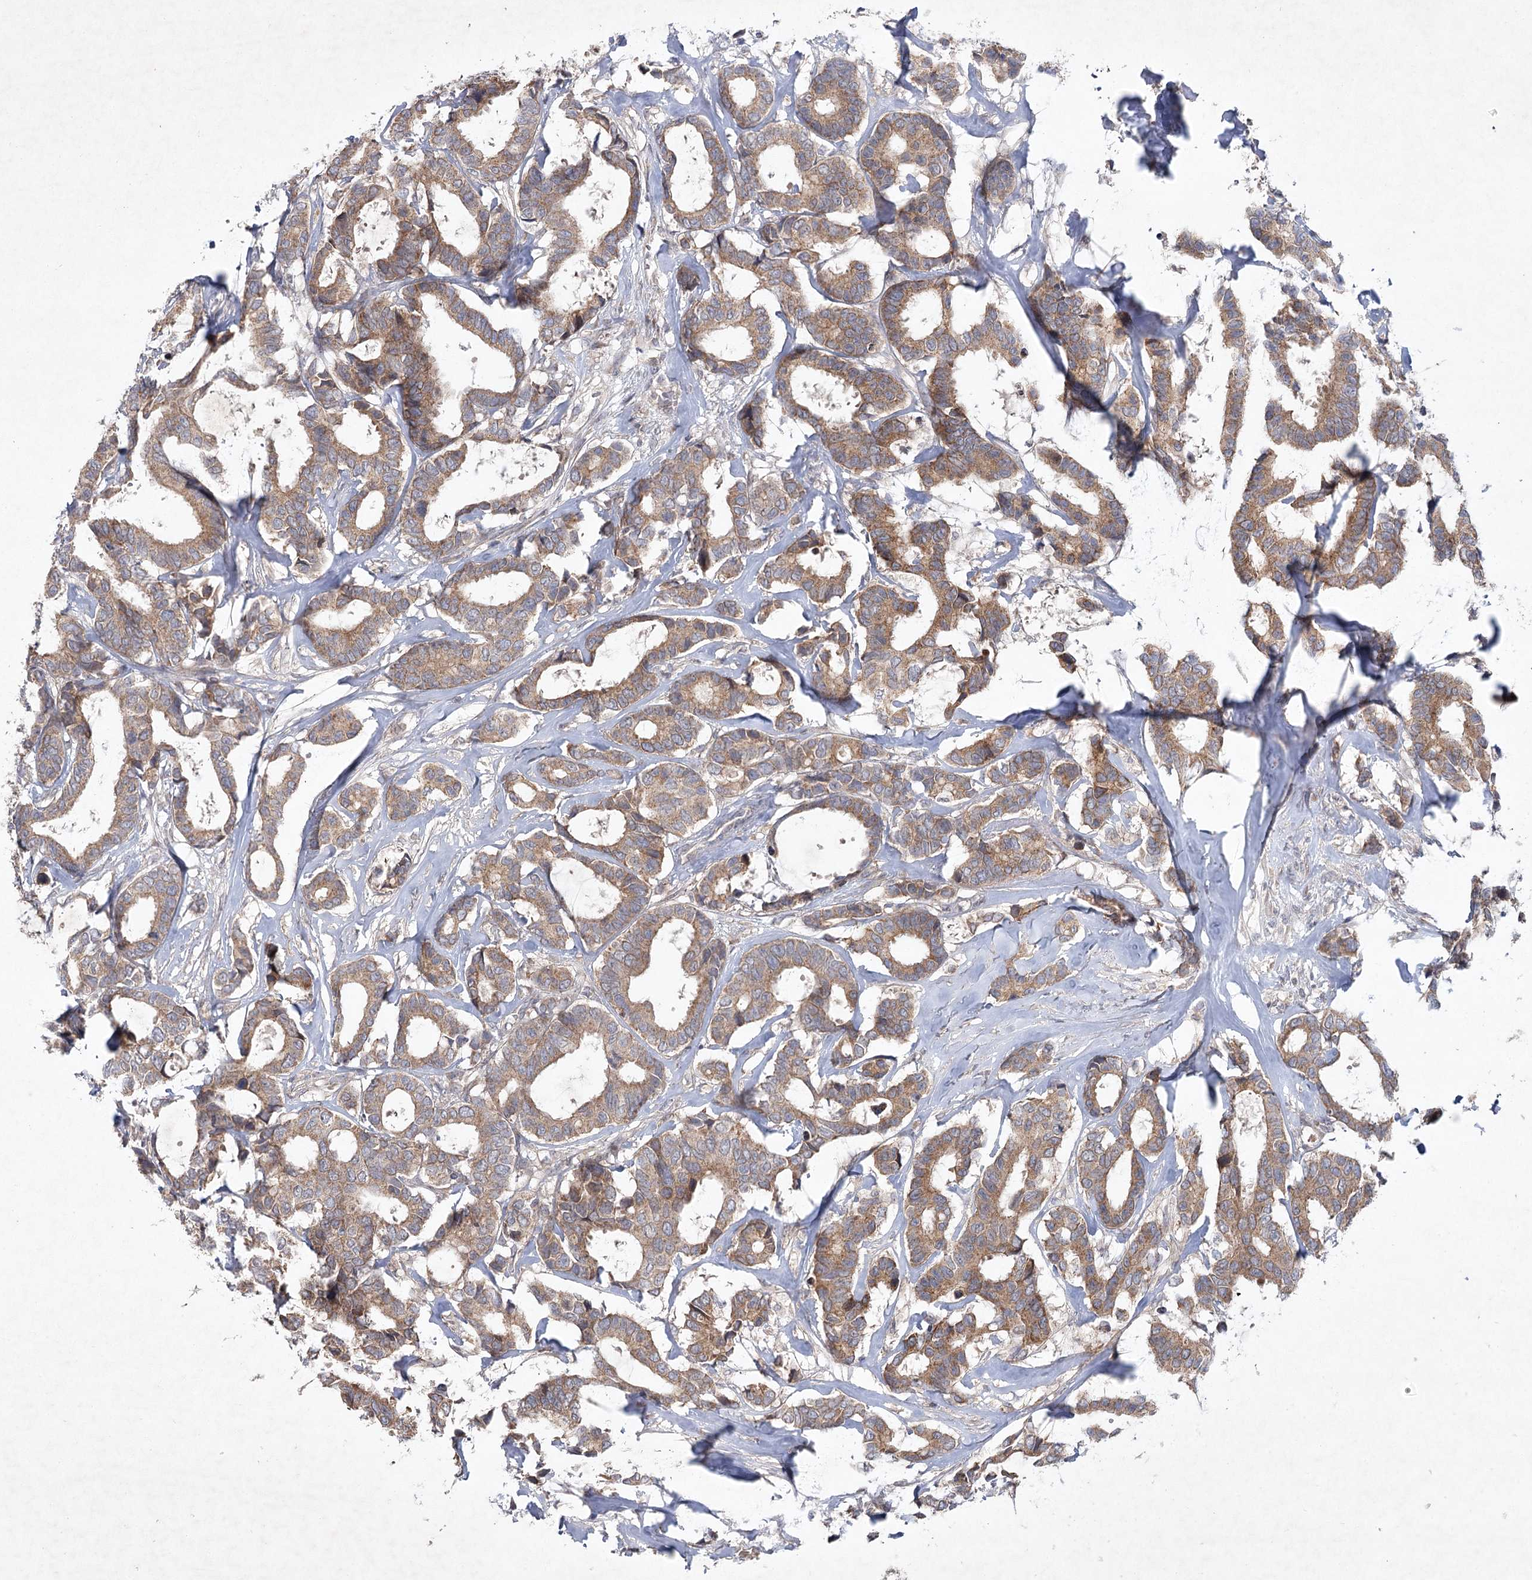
{"staining": {"intensity": "moderate", "quantity": ">75%", "location": "cytoplasmic/membranous"}, "tissue": "breast cancer", "cell_type": "Tumor cells", "image_type": "cancer", "snomed": [{"axis": "morphology", "description": "Duct carcinoma"}, {"axis": "topography", "description": "Breast"}], "caption": "Infiltrating ductal carcinoma (breast) stained with a brown dye demonstrates moderate cytoplasmic/membranous positive staining in about >75% of tumor cells.", "gene": "MAP3K13", "patient": {"sex": "female", "age": 87}}